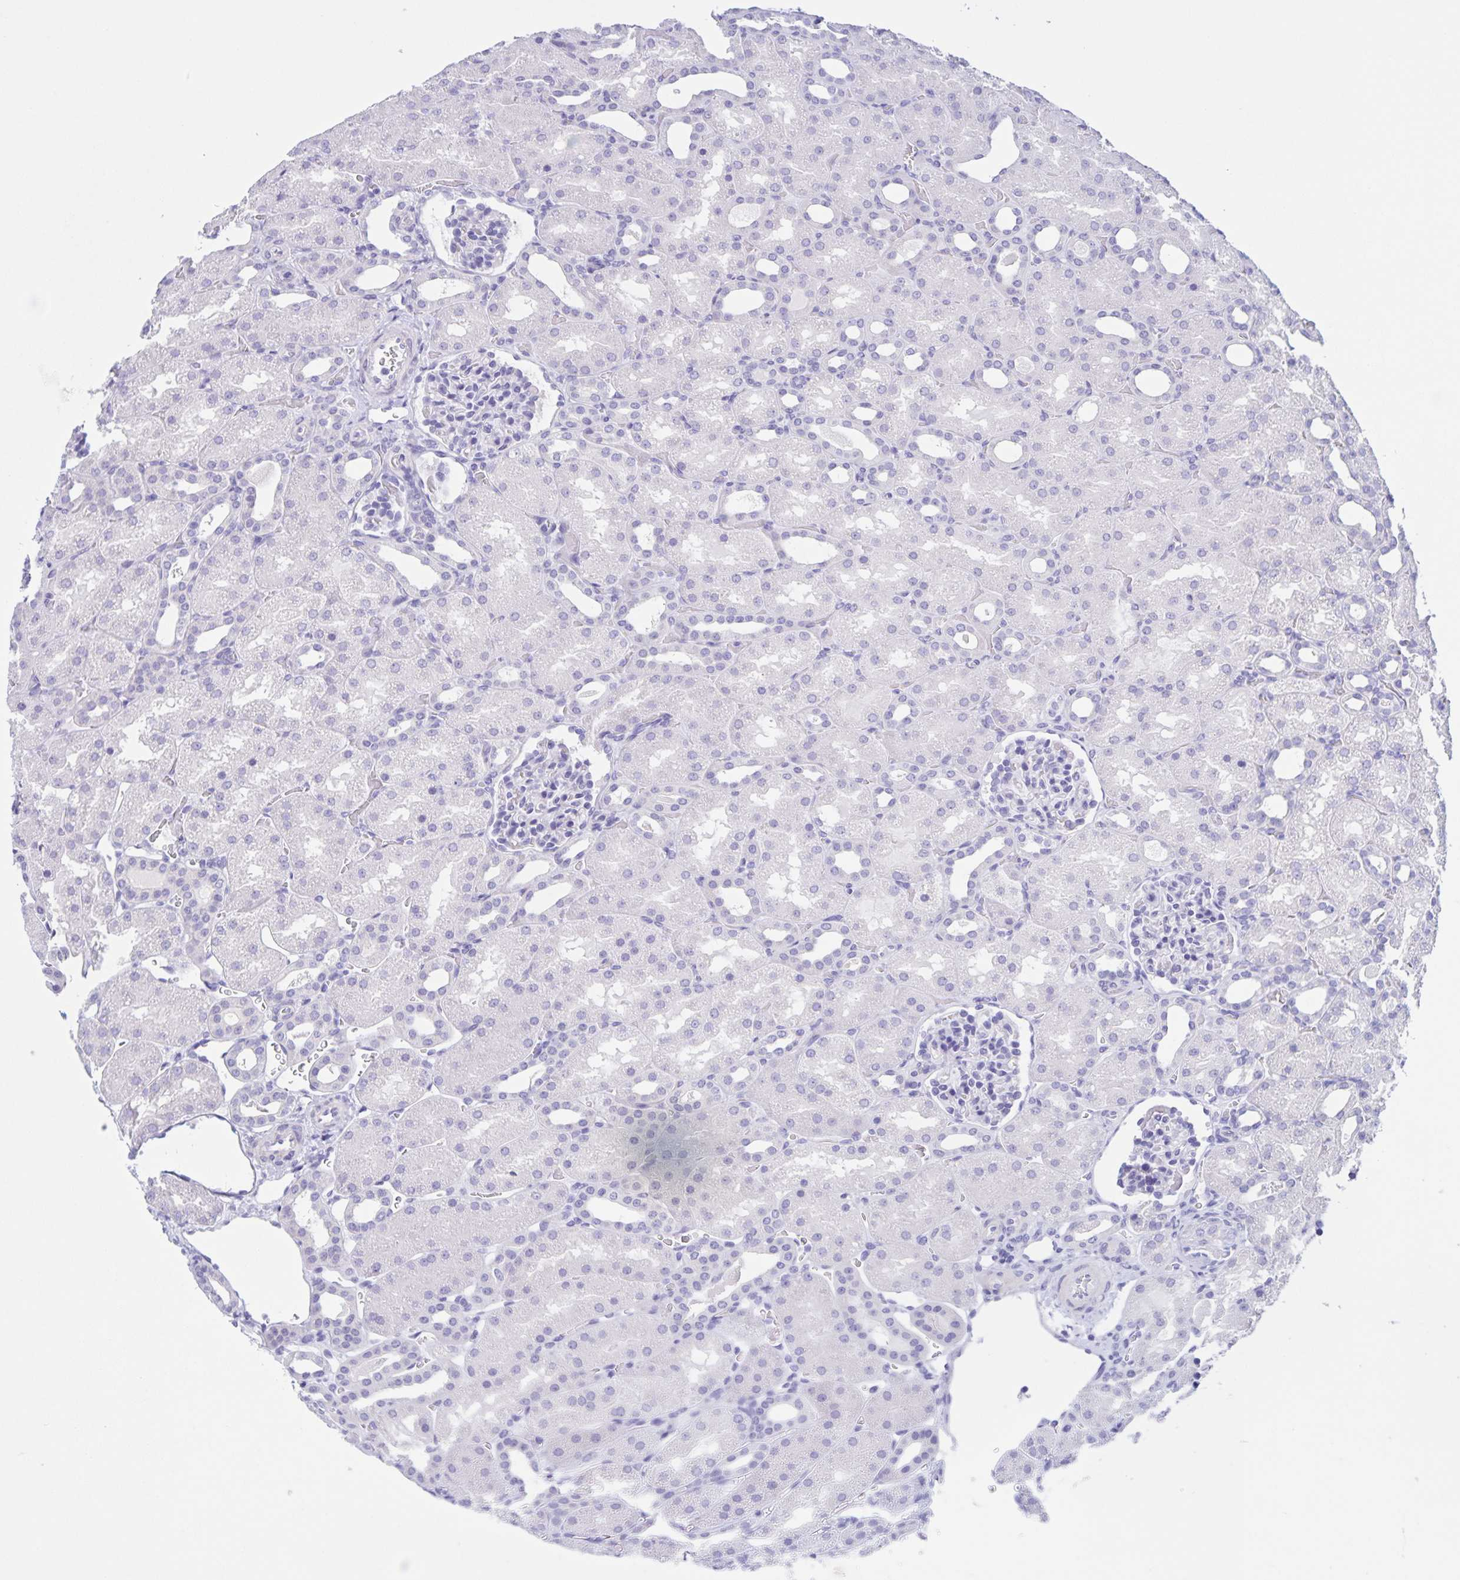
{"staining": {"intensity": "negative", "quantity": "none", "location": "none"}, "tissue": "kidney", "cell_type": "Cells in glomeruli", "image_type": "normal", "snomed": [{"axis": "morphology", "description": "Normal tissue, NOS"}, {"axis": "topography", "description": "Kidney"}], "caption": "Immunohistochemistry micrograph of normal human kidney stained for a protein (brown), which reveals no positivity in cells in glomeruli. Brightfield microscopy of IHC stained with DAB (brown) and hematoxylin (blue), captured at high magnification.", "gene": "TGIF2LX", "patient": {"sex": "male", "age": 2}}